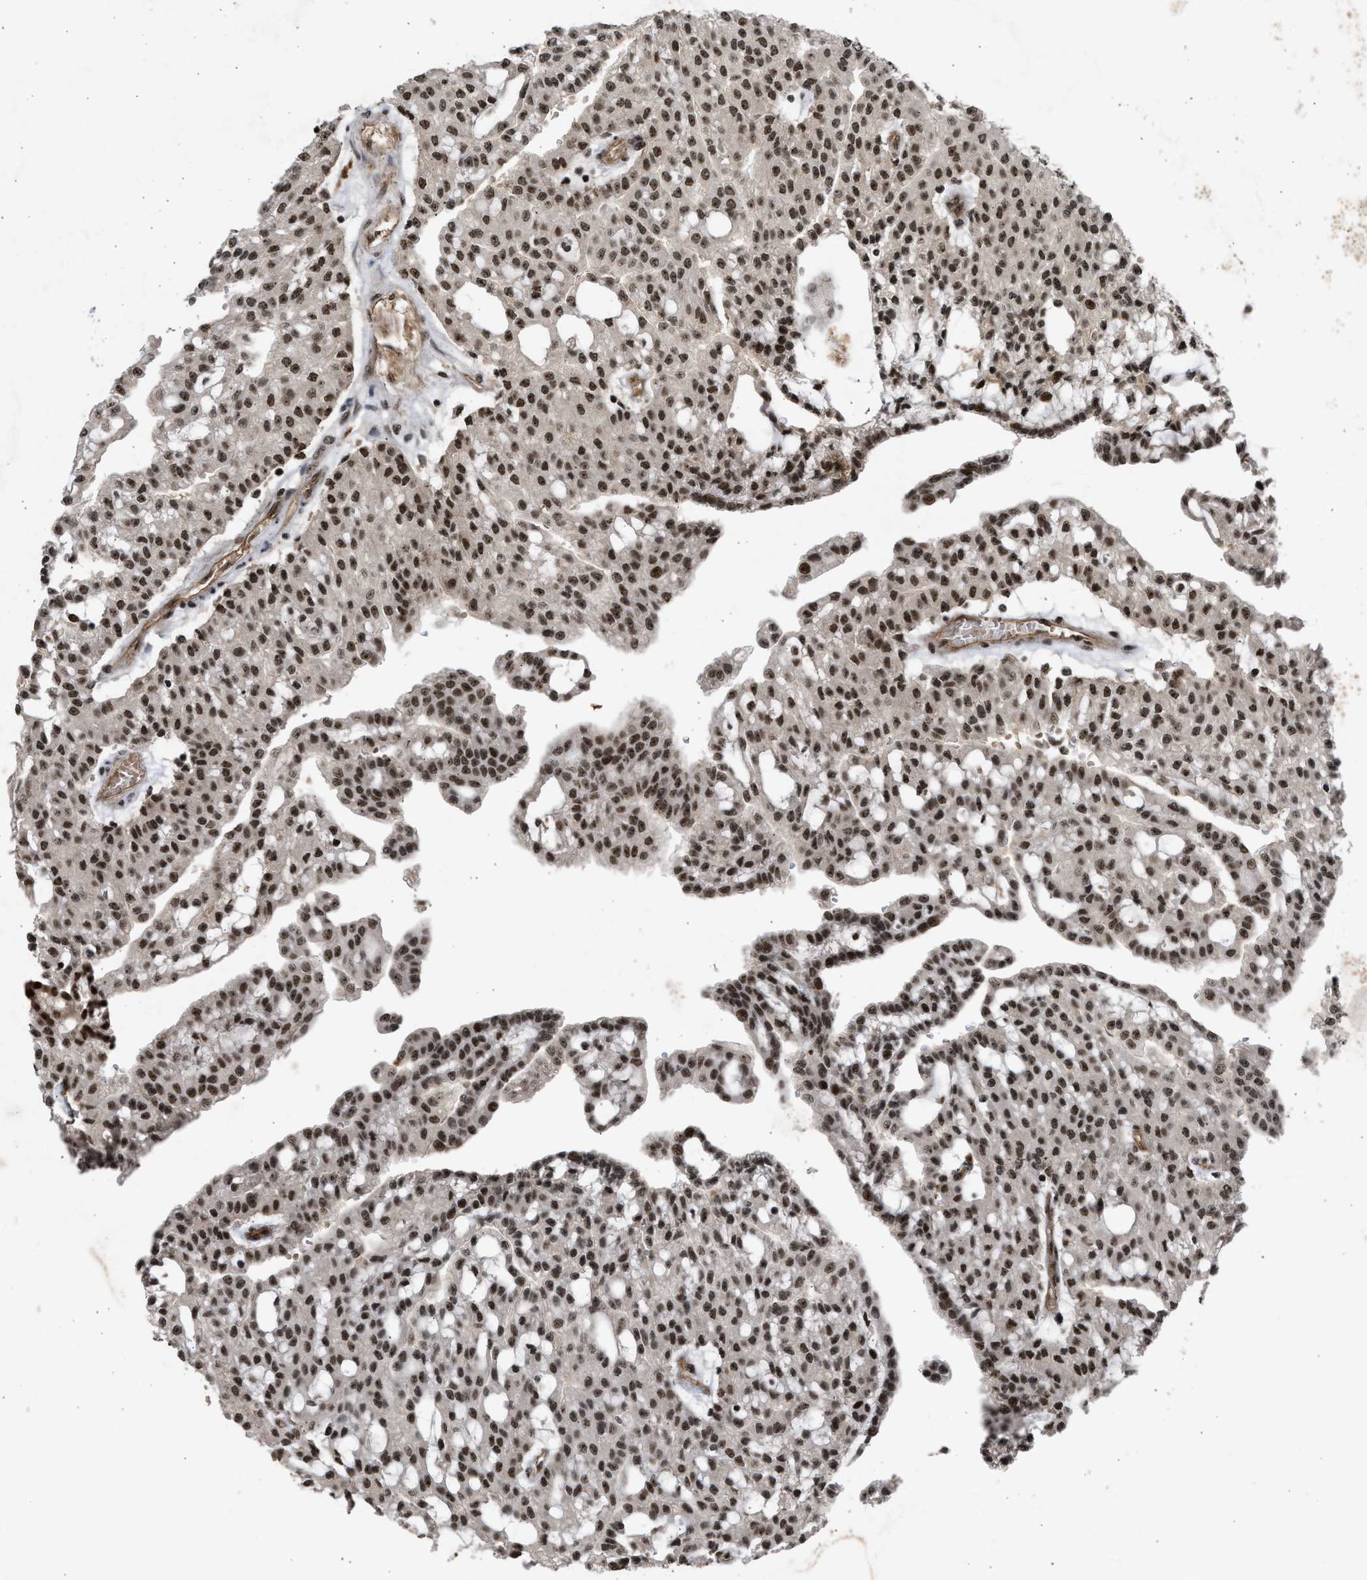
{"staining": {"intensity": "strong", "quantity": ">75%", "location": "nuclear"}, "tissue": "renal cancer", "cell_type": "Tumor cells", "image_type": "cancer", "snomed": [{"axis": "morphology", "description": "Adenocarcinoma, NOS"}, {"axis": "topography", "description": "Kidney"}], "caption": "An image showing strong nuclear staining in about >75% of tumor cells in renal cancer (adenocarcinoma), as visualized by brown immunohistochemical staining.", "gene": "TFDP2", "patient": {"sex": "male", "age": 63}}